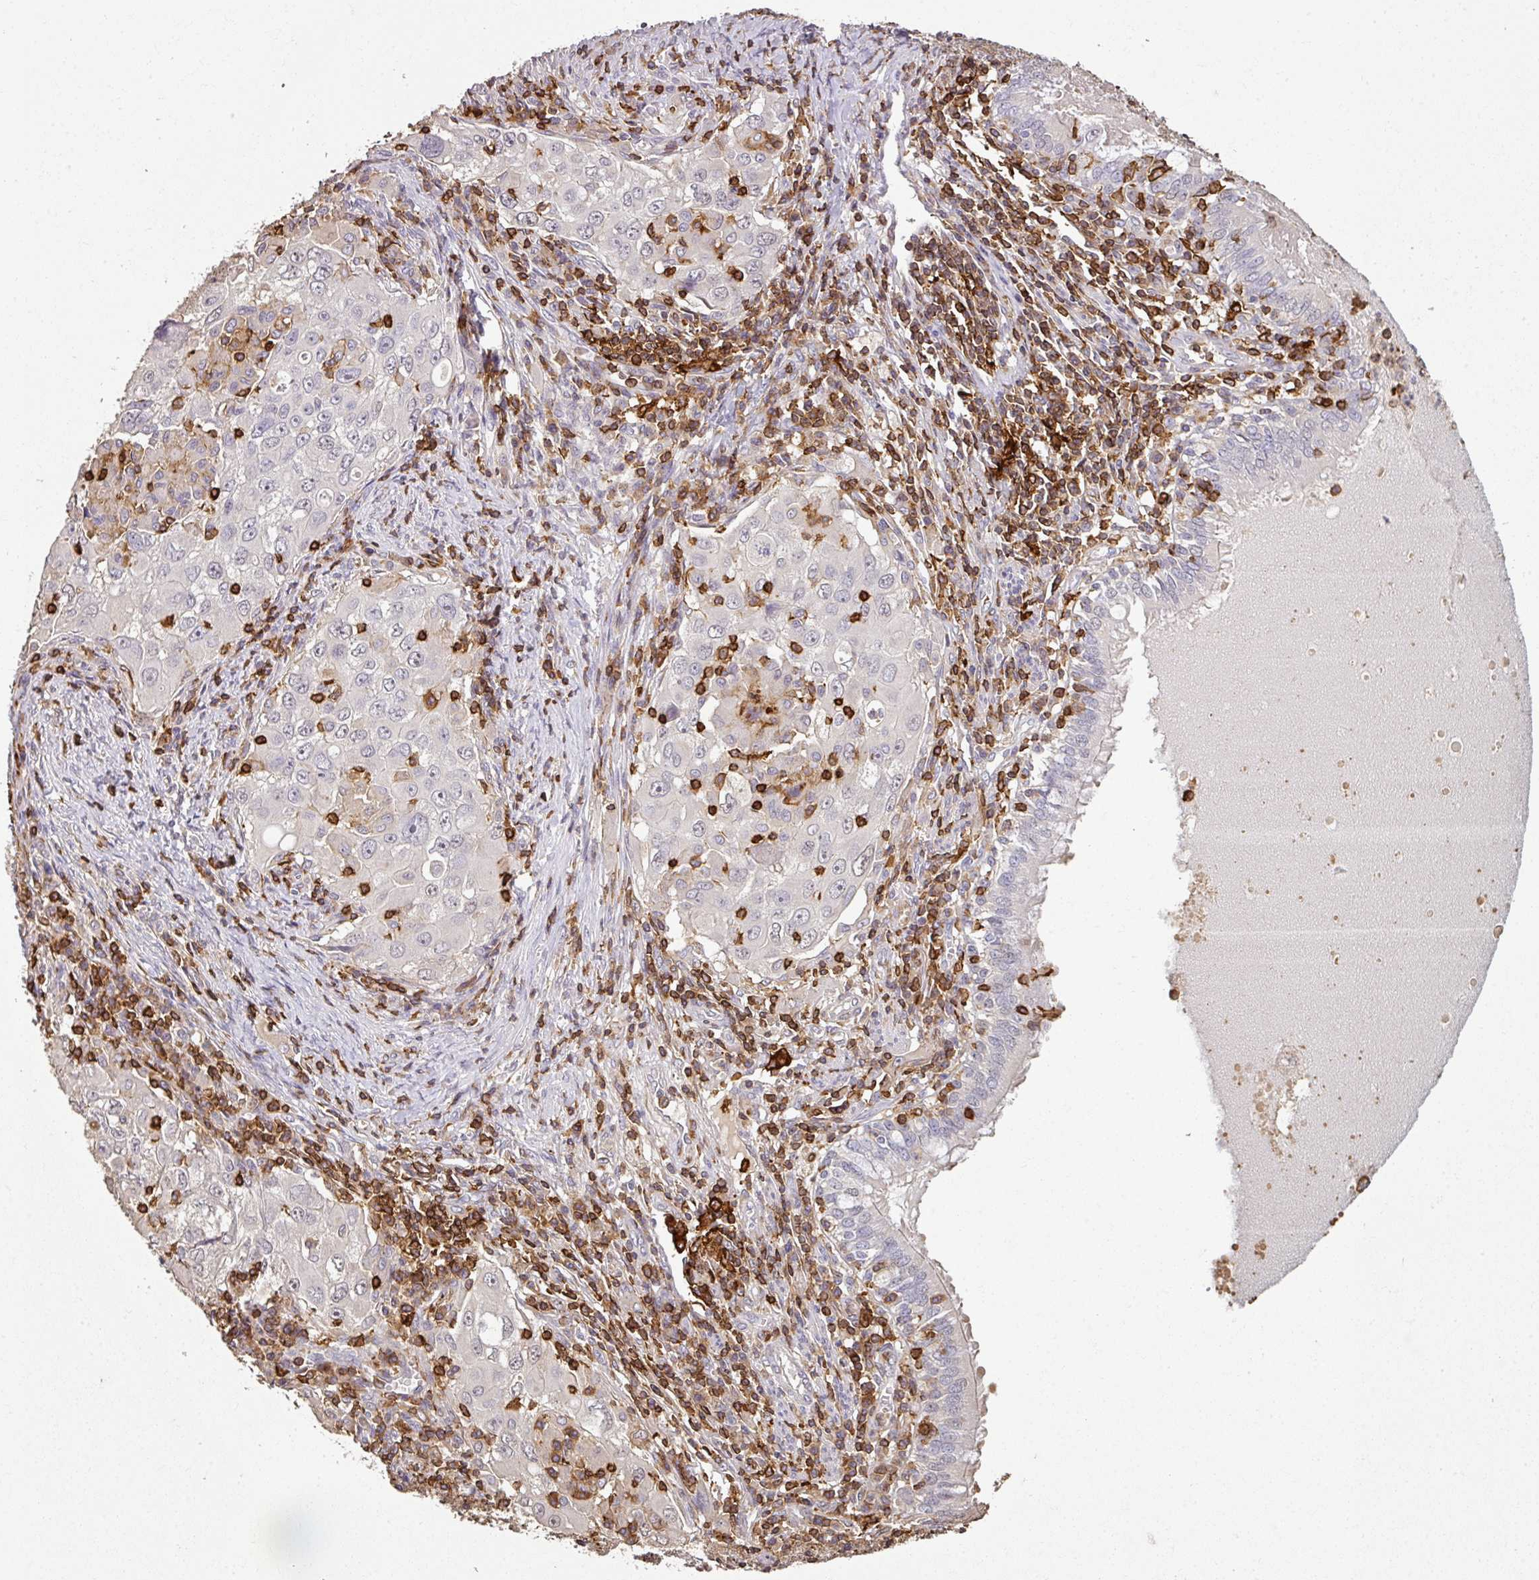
{"staining": {"intensity": "negative", "quantity": "none", "location": "none"}, "tissue": "lung cancer", "cell_type": "Tumor cells", "image_type": "cancer", "snomed": [{"axis": "morphology", "description": "Adenocarcinoma, NOS"}, {"axis": "morphology", "description": "Adenocarcinoma, metastatic, NOS"}, {"axis": "topography", "description": "Lymph node"}, {"axis": "topography", "description": "Lung"}], "caption": "The image demonstrates no staining of tumor cells in lung cancer.", "gene": "OLFML2B", "patient": {"sex": "female", "age": 42}}